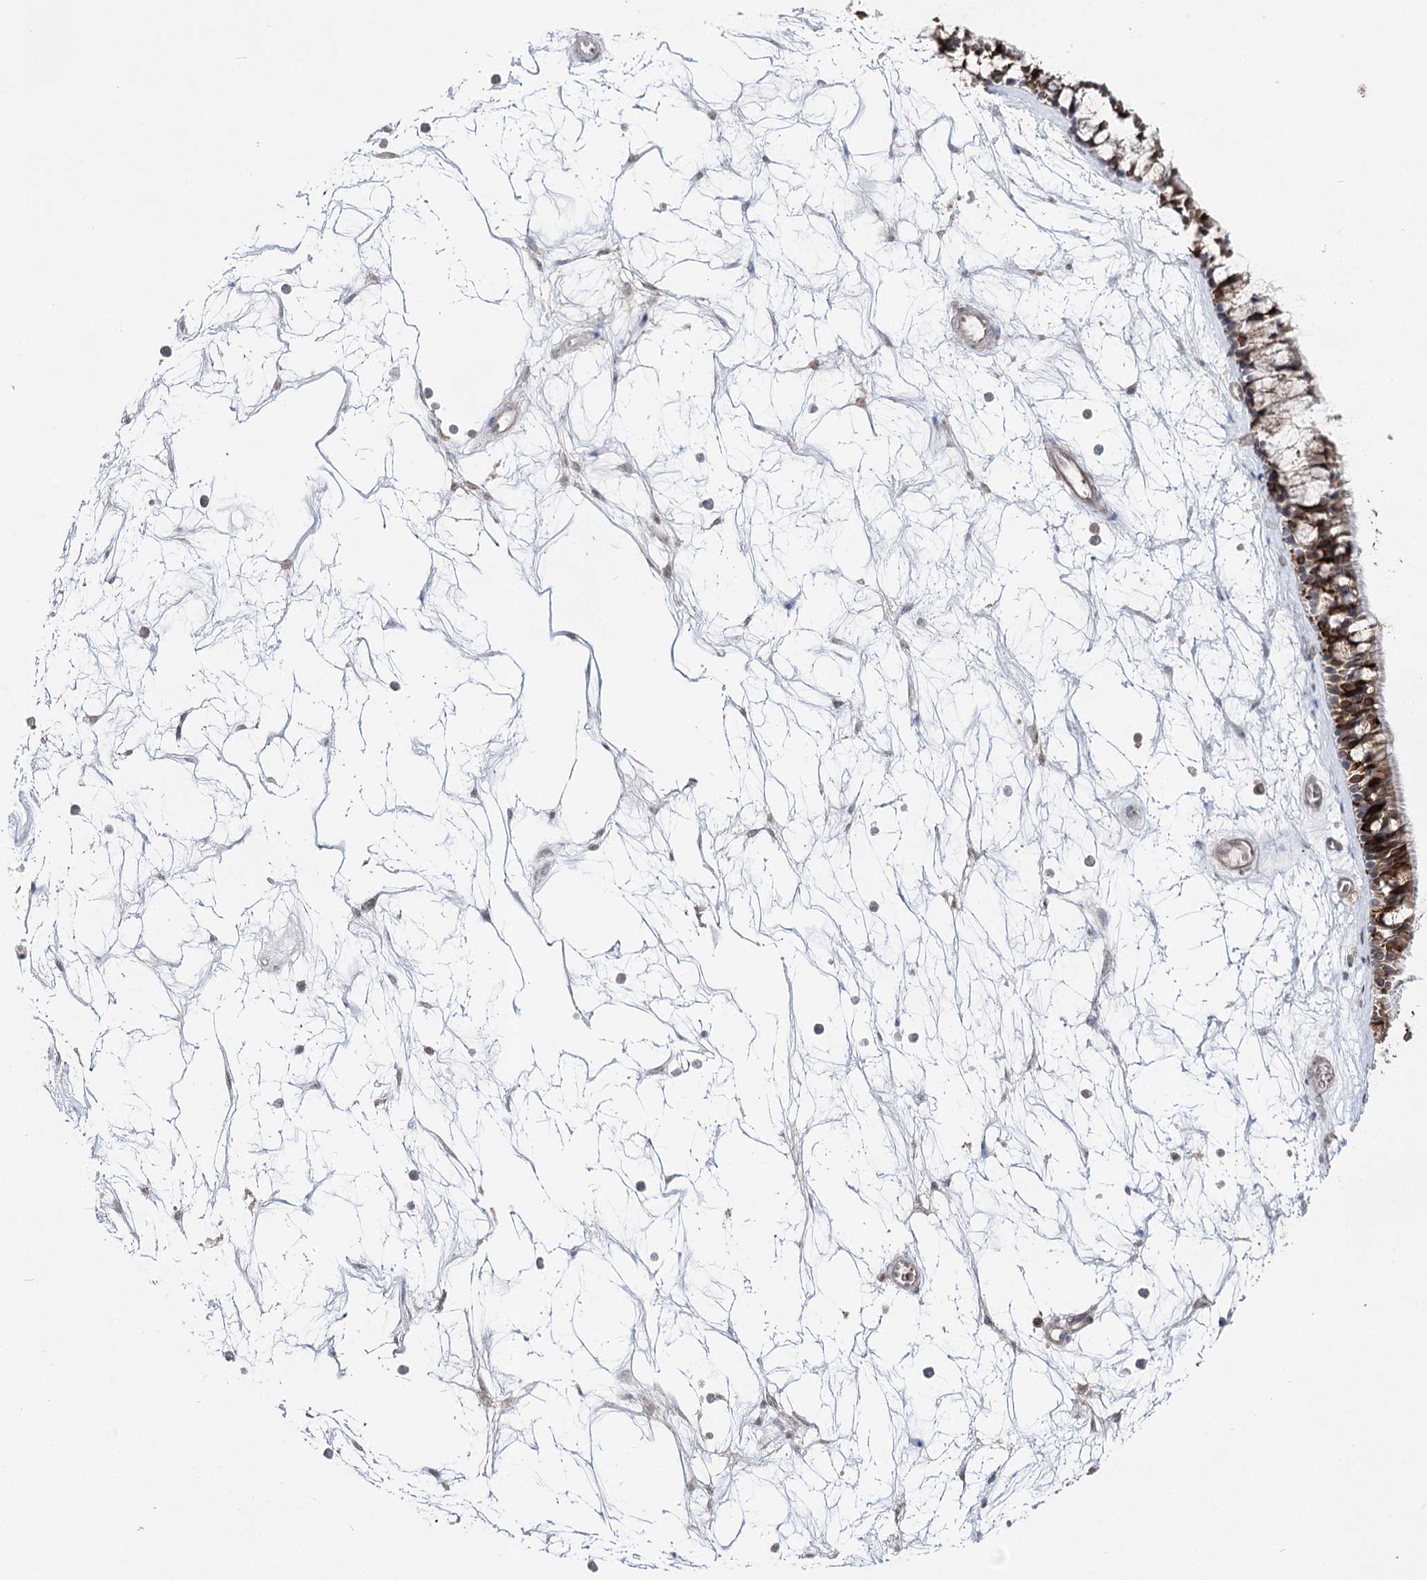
{"staining": {"intensity": "strong", "quantity": ">75%", "location": "cytoplasmic/membranous"}, "tissue": "nasopharynx", "cell_type": "Respiratory epithelial cells", "image_type": "normal", "snomed": [{"axis": "morphology", "description": "Normal tissue, NOS"}, {"axis": "topography", "description": "Nasopharynx"}], "caption": "The micrograph demonstrates immunohistochemical staining of unremarkable nasopharynx. There is strong cytoplasmic/membranous expression is appreciated in about >75% of respiratory epithelial cells.", "gene": "HSD11B2", "patient": {"sex": "male", "age": 64}}